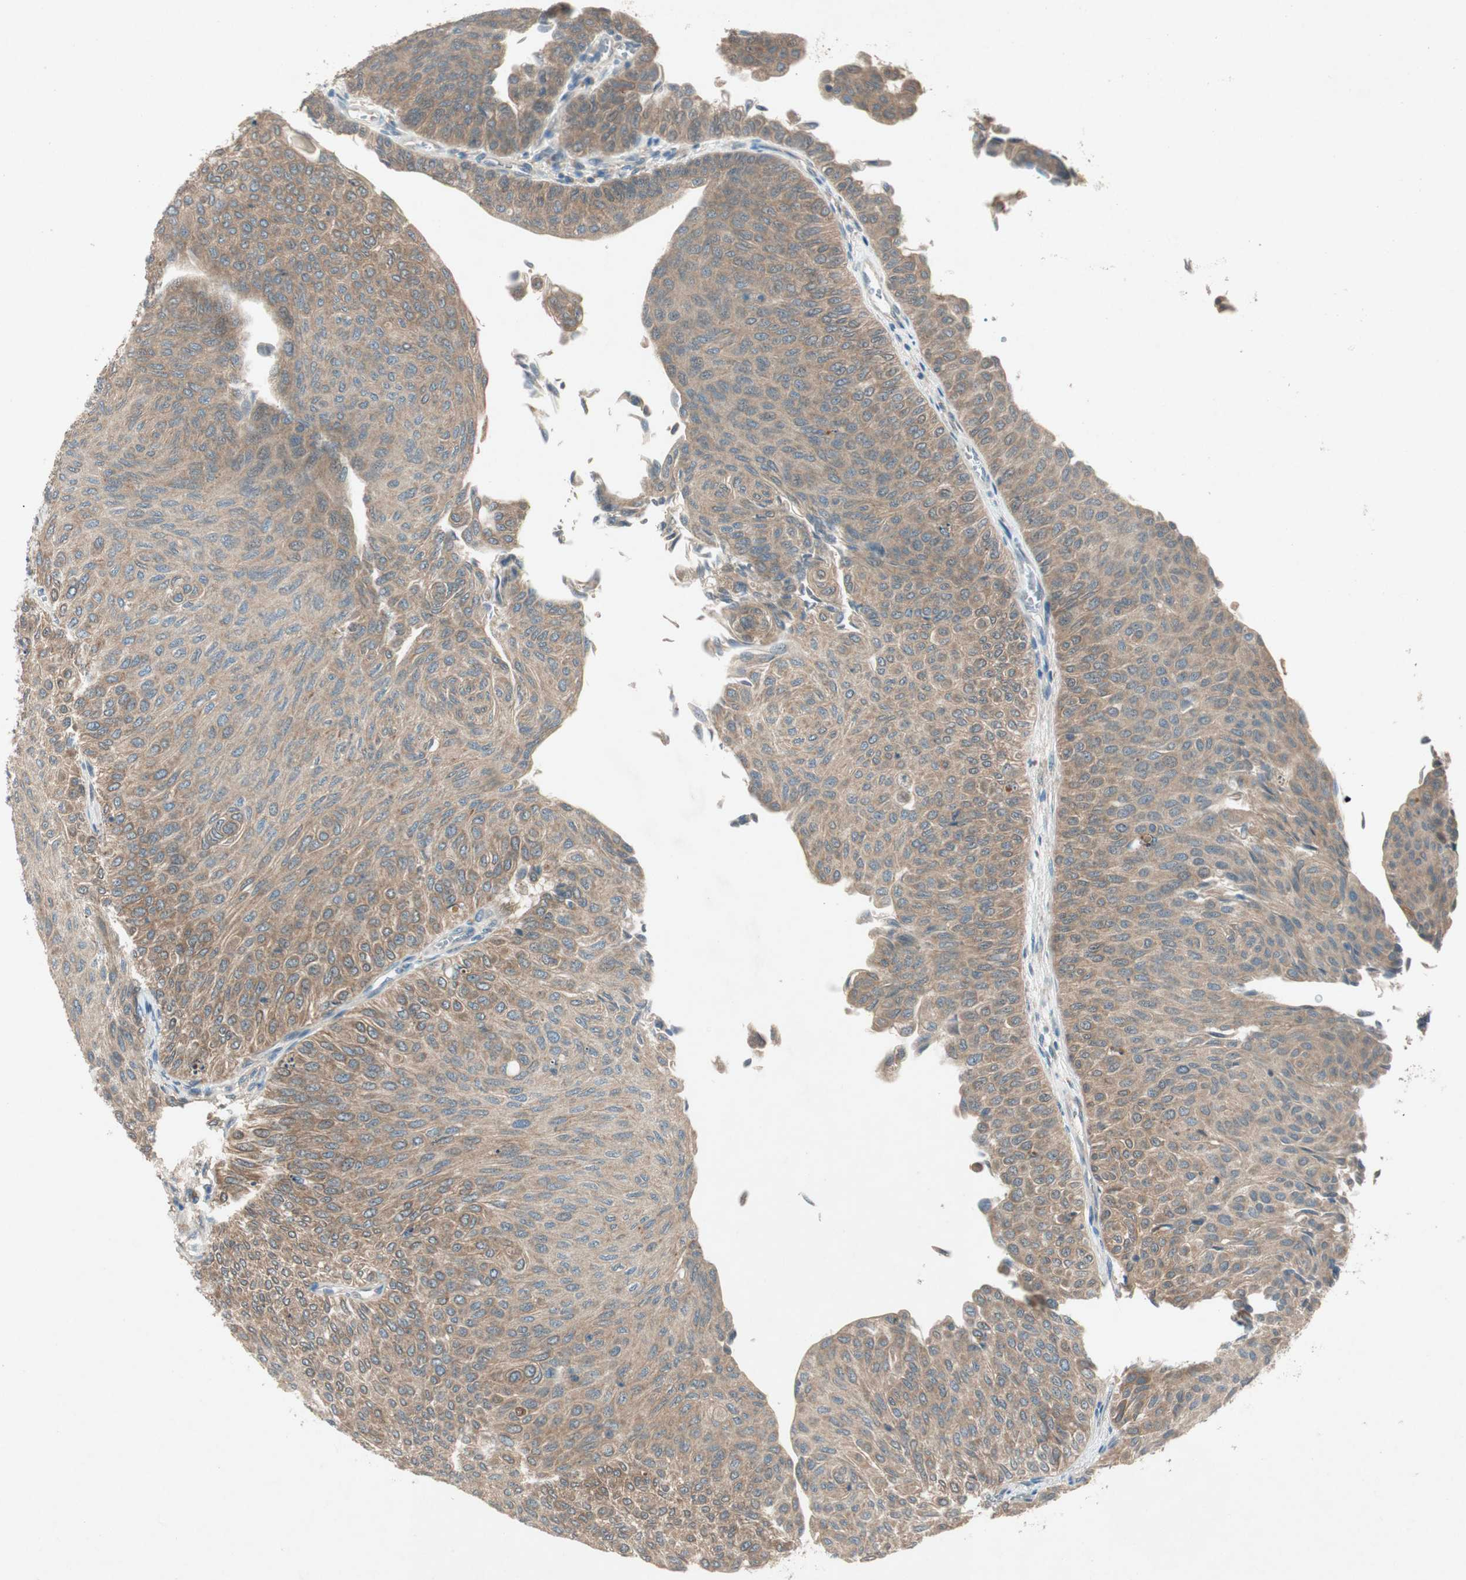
{"staining": {"intensity": "moderate", "quantity": ">75%", "location": "cytoplasmic/membranous"}, "tissue": "urothelial cancer", "cell_type": "Tumor cells", "image_type": "cancer", "snomed": [{"axis": "morphology", "description": "Urothelial carcinoma, Low grade"}, {"axis": "topography", "description": "Urinary bladder"}], "caption": "Immunohistochemistry of urothelial carcinoma (low-grade) demonstrates medium levels of moderate cytoplasmic/membranous positivity in approximately >75% of tumor cells.", "gene": "NCLN", "patient": {"sex": "male", "age": 78}}